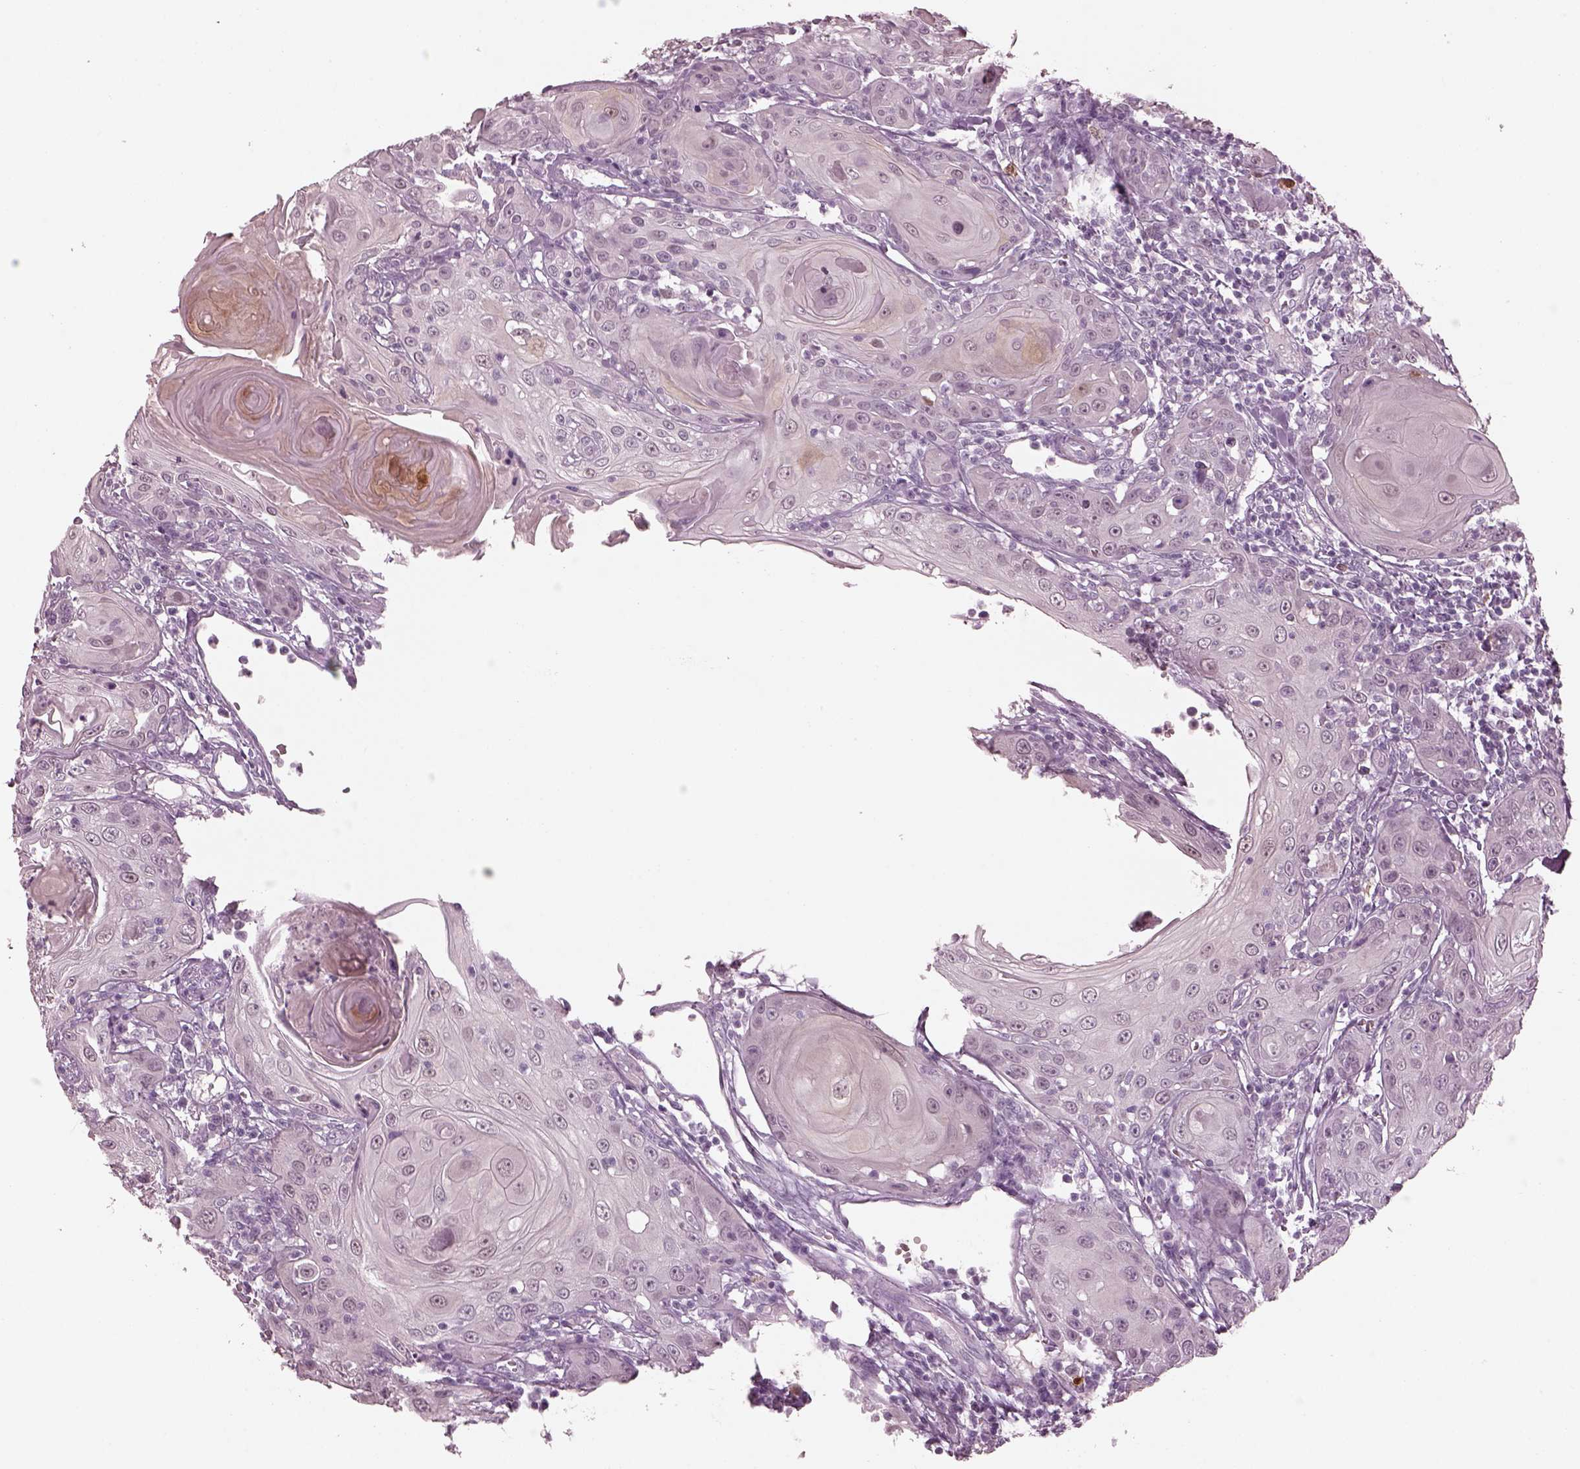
{"staining": {"intensity": "negative", "quantity": "none", "location": "none"}, "tissue": "head and neck cancer", "cell_type": "Tumor cells", "image_type": "cancer", "snomed": [{"axis": "morphology", "description": "Squamous cell carcinoma, NOS"}, {"axis": "topography", "description": "Head-Neck"}], "caption": "Tumor cells show no significant protein expression in squamous cell carcinoma (head and neck). (Brightfield microscopy of DAB (3,3'-diaminobenzidine) IHC at high magnification).", "gene": "C2orf81", "patient": {"sex": "female", "age": 80}}